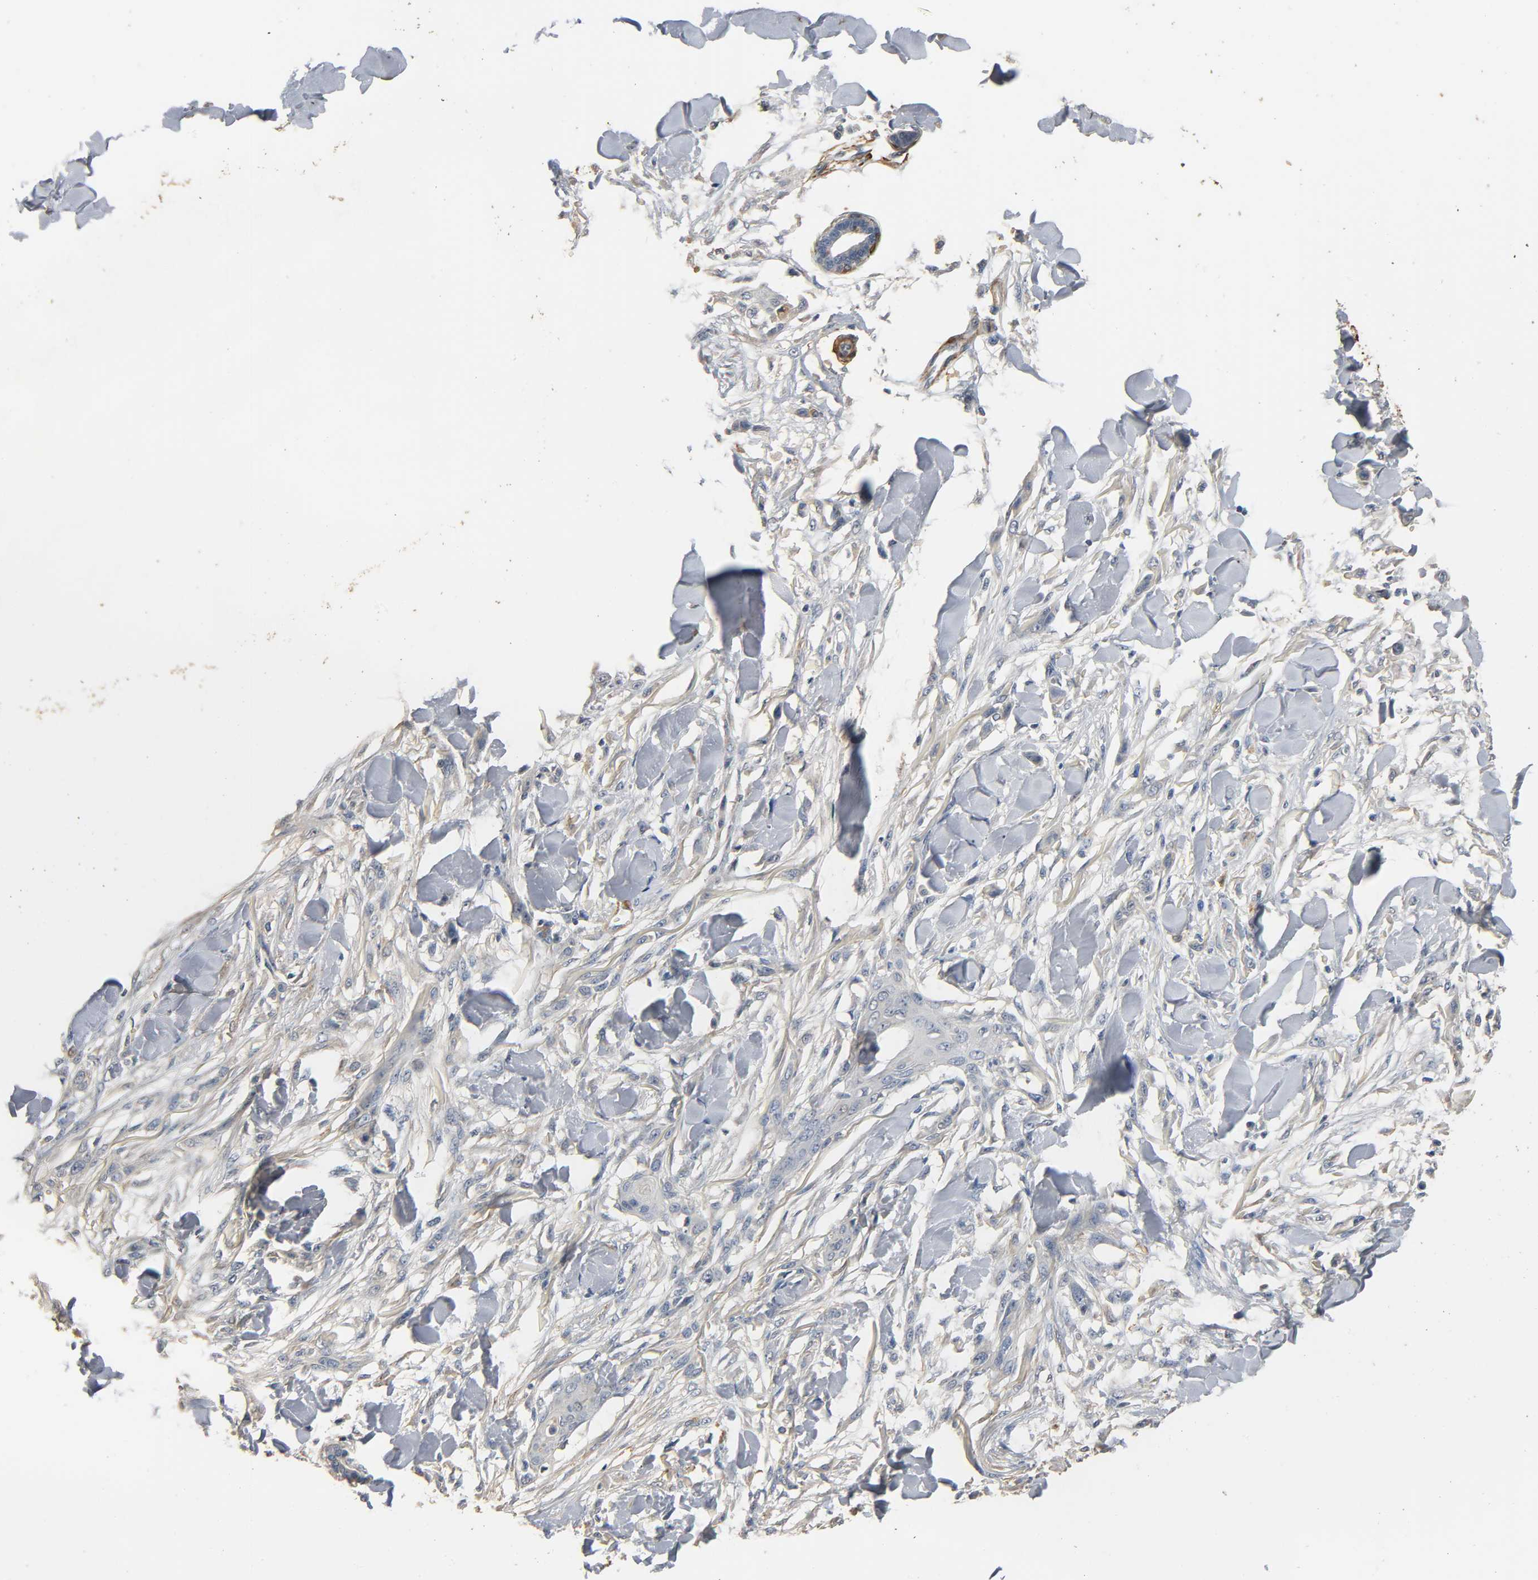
{"staining": {"intensity": "weak", "quantity": "25%-75%", "location": "cytoplasmic/membranous"}, "tissue": "skin cancer", "cell_type": "Tumor cells", "image_type": "cancer", "snomed": [{"axis": "morphology", "description": "Normal tissue, NOS"}, {"axis": "morphology", "description": "Squamous cell carcinoma, NOS"}, {"axis": "topography", "description": "Skin"}], "caption": "A low amount of weak cytoplasmic/membranous positivity is seen in approximately 25%-75% of tumor cells in skin squamous cell carcinoma tissue.", "gene": "GSTA3", "patient": {"sex": "female", "age": 59}}